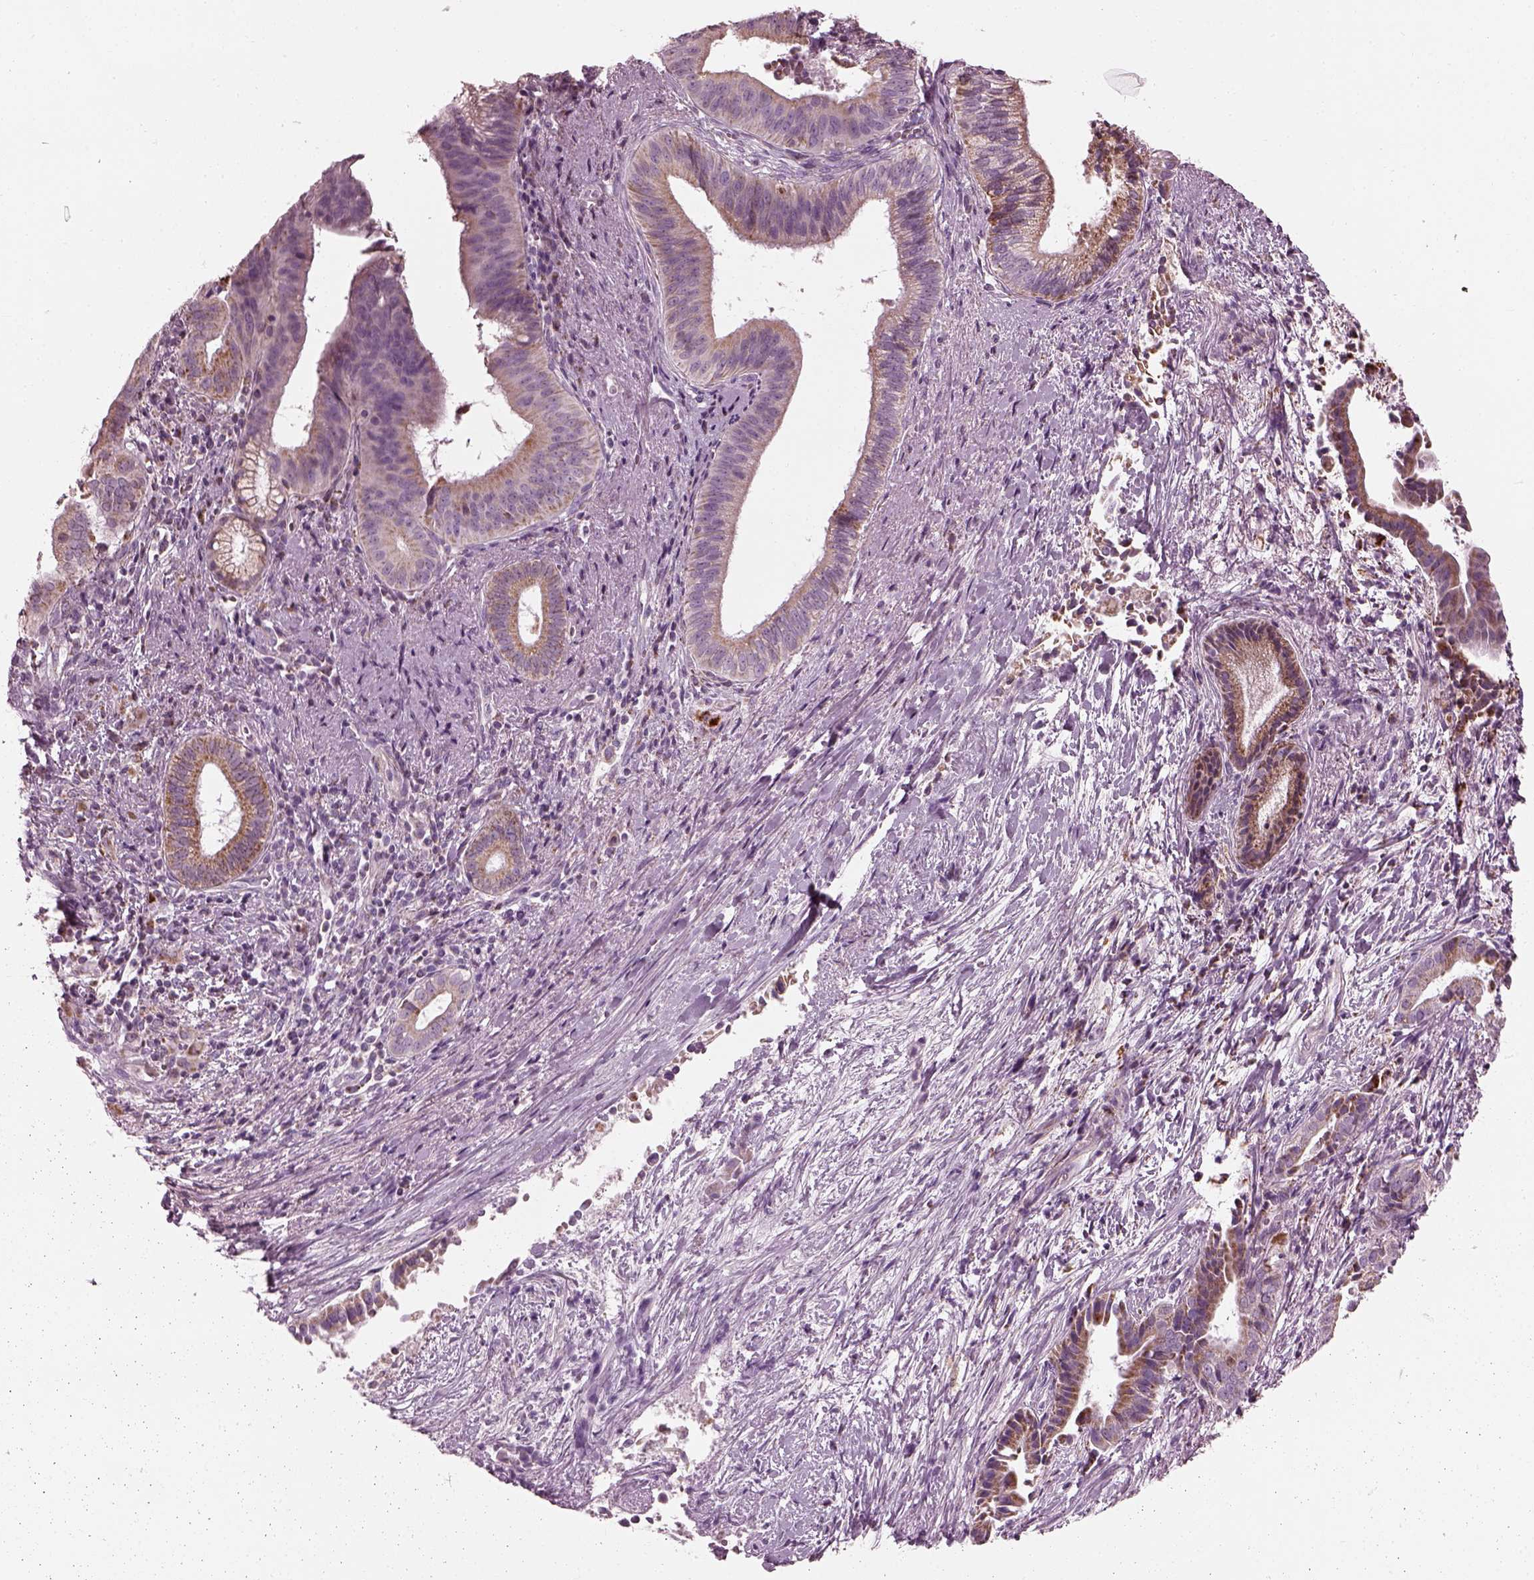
{"staining": {"intensity": "weak", "quantity": ">75%", "location": "cytoplasmic/membranous"}, "tissue": "pancreatic cancer", "cell_type": "Tumor cells", "image_type": "cancer", "snomed": [{"axis": "morphology", "description": "Adenocarcinoma, NOS"}, {"axis": "topography", "description": "Pancreas"}], "caption": "A brown stain shows weak cytoplasmic/membranous staining of a protein in pancreatic cancer (adenocarcinoma) tumor cells.", "gene": "ATP5MF", "patient": {"sex": "male", "age": 61}}